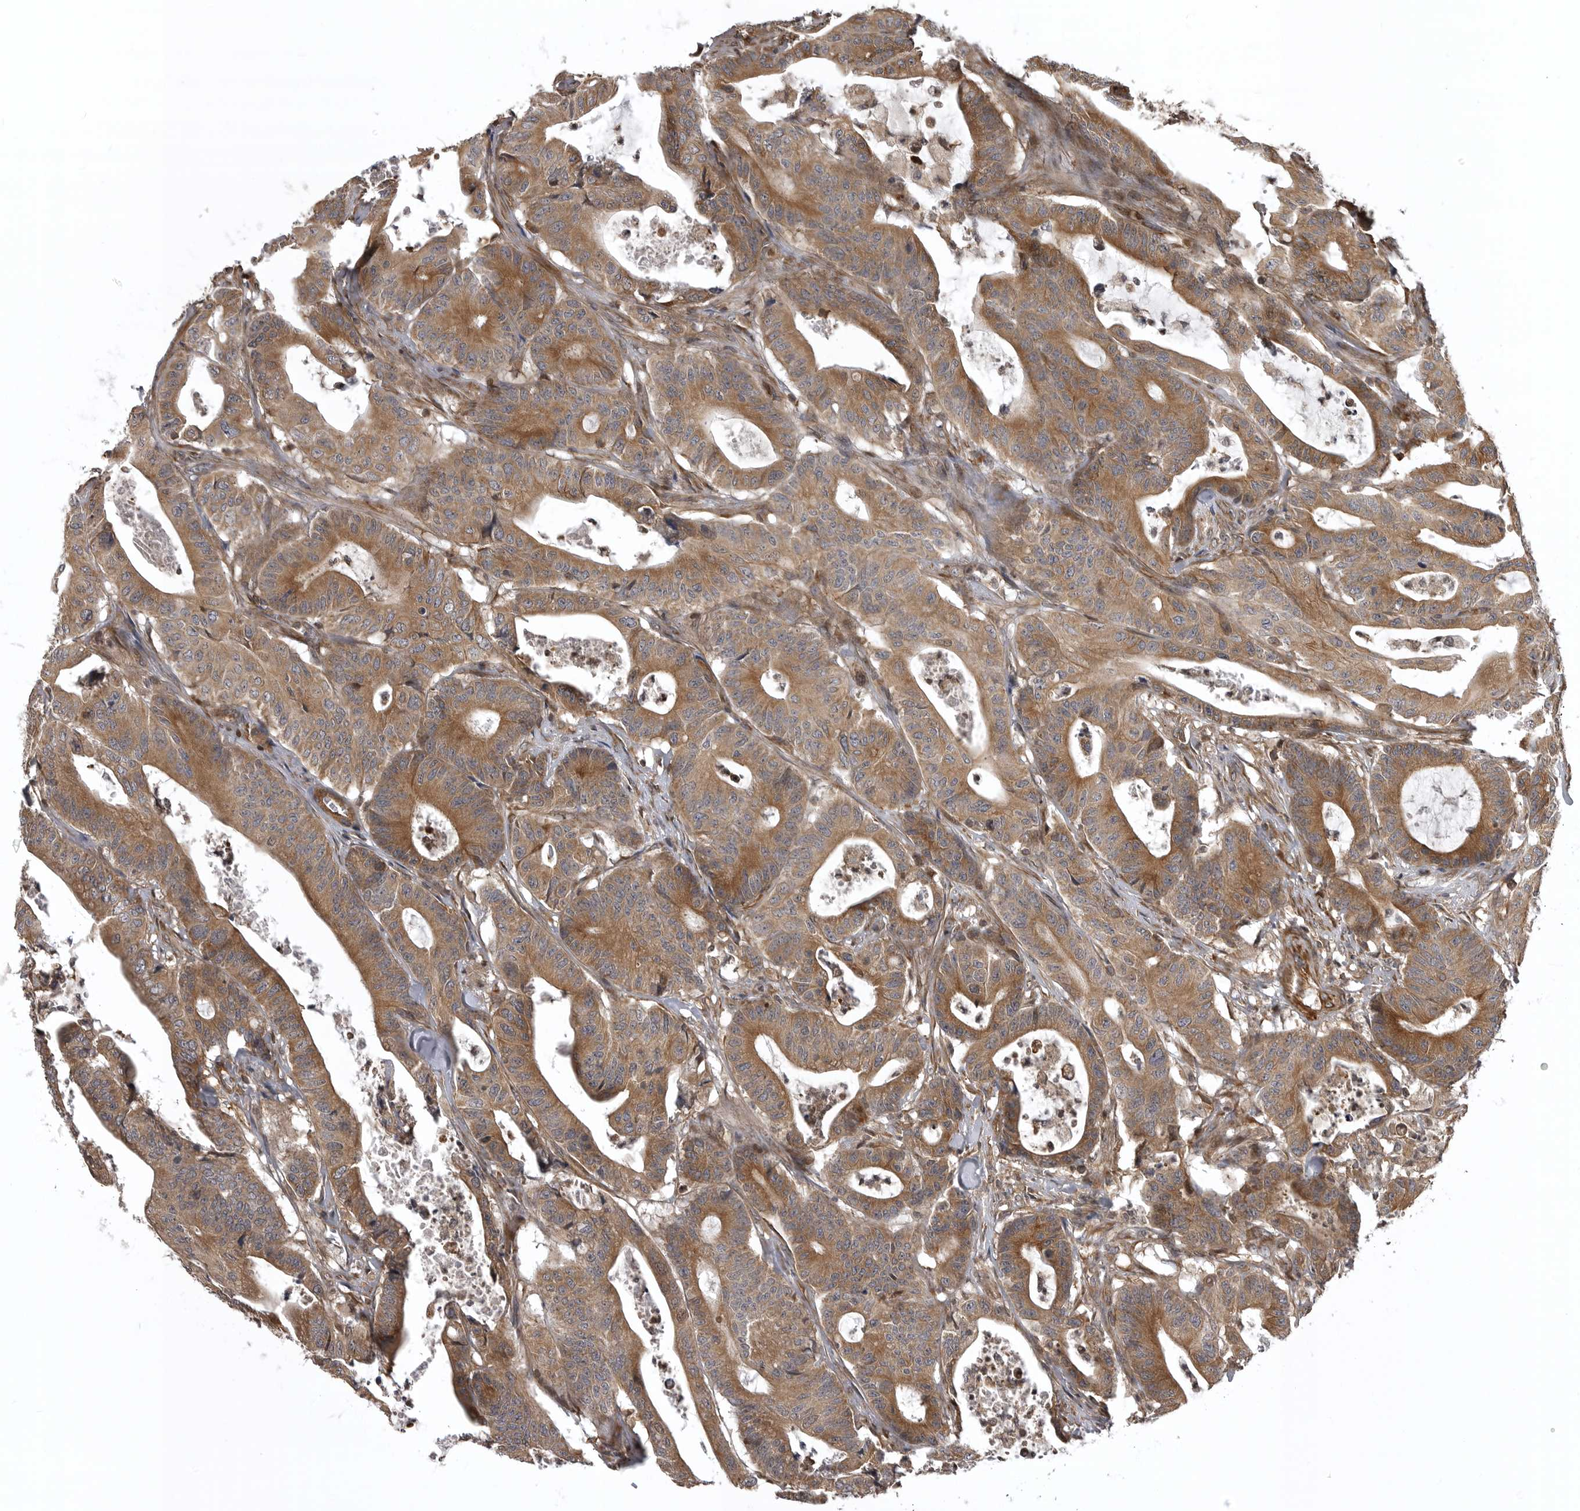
{"staining": {"intensity": "moderate", "quantity": ">75%", "location": "cytoplasmic/membranous"}, "tissue": "colorectal cancer", "cell_type": "Tumor cells", "image_type": "cancer", "snomed": [{"axis": "morphology", "description": "Adenocarcinoma, NOS"}, {"axis": "topography", "description": "Colon"}], "caption": "Protein staining displays moderate cytoplasmic/membranous positivity in approximately >75% of tumor cells in colorectal cancer (adenocarcinoma).", "gene": "ZNRF1", "patient": {"sex": "female", "age": 84}}